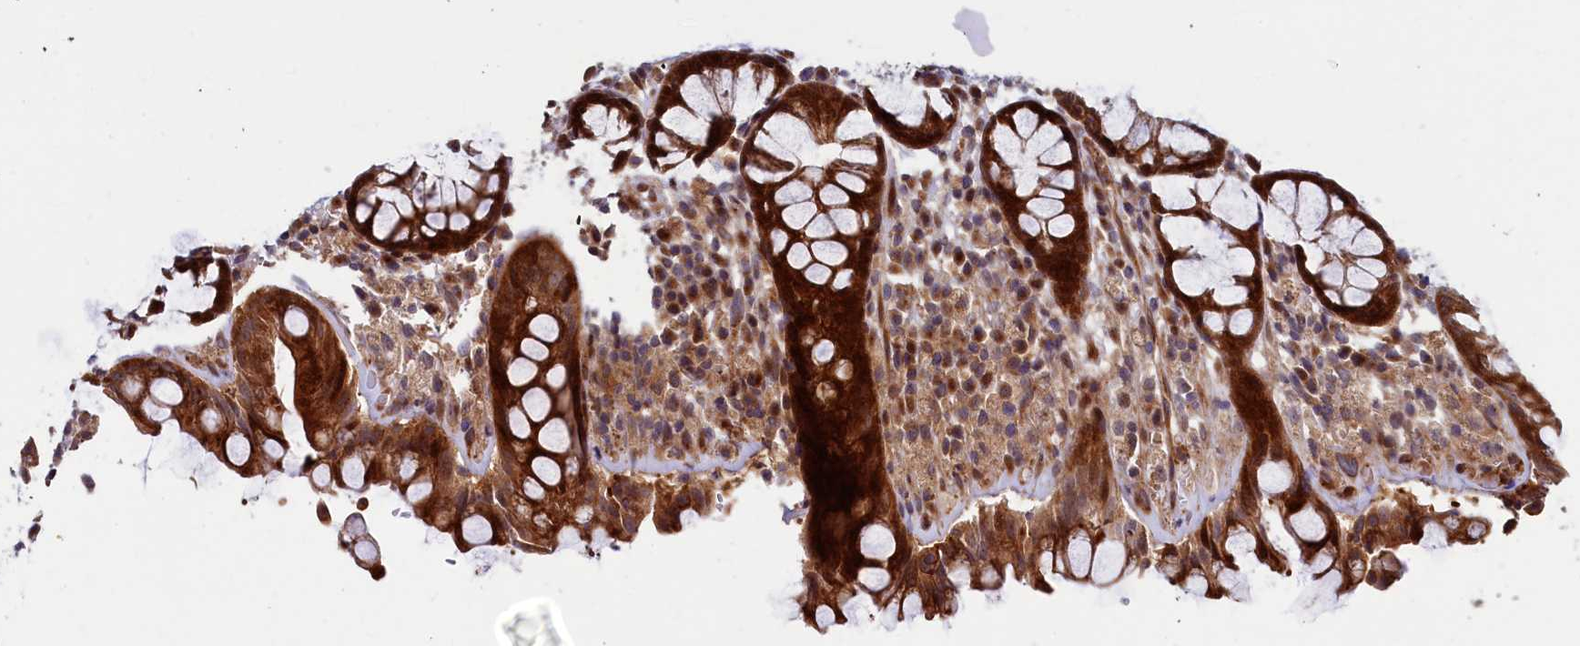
{"staining": {"intensity": "strong", "quantity": ">75%", "location": "cytoplasmic/membranous"}, "tissue": "rectum", "cell_type": "Glandular cells", "image_type": "normal", "snomed": [{"axis": "morphology", "description": "Normal tissue, NOS"}, {"axis": "topography", "description": "Rectum"}], "caption": "A brown stain shows strong cytoplasmic/membranous staining of a protein in glandular cells of unremarkable human rectum. (brown staining indicates protein expression, while blue staining denotes nuclei).", "gene": "PIK3C3", "patient": {"sex": "male", "age": 64}}